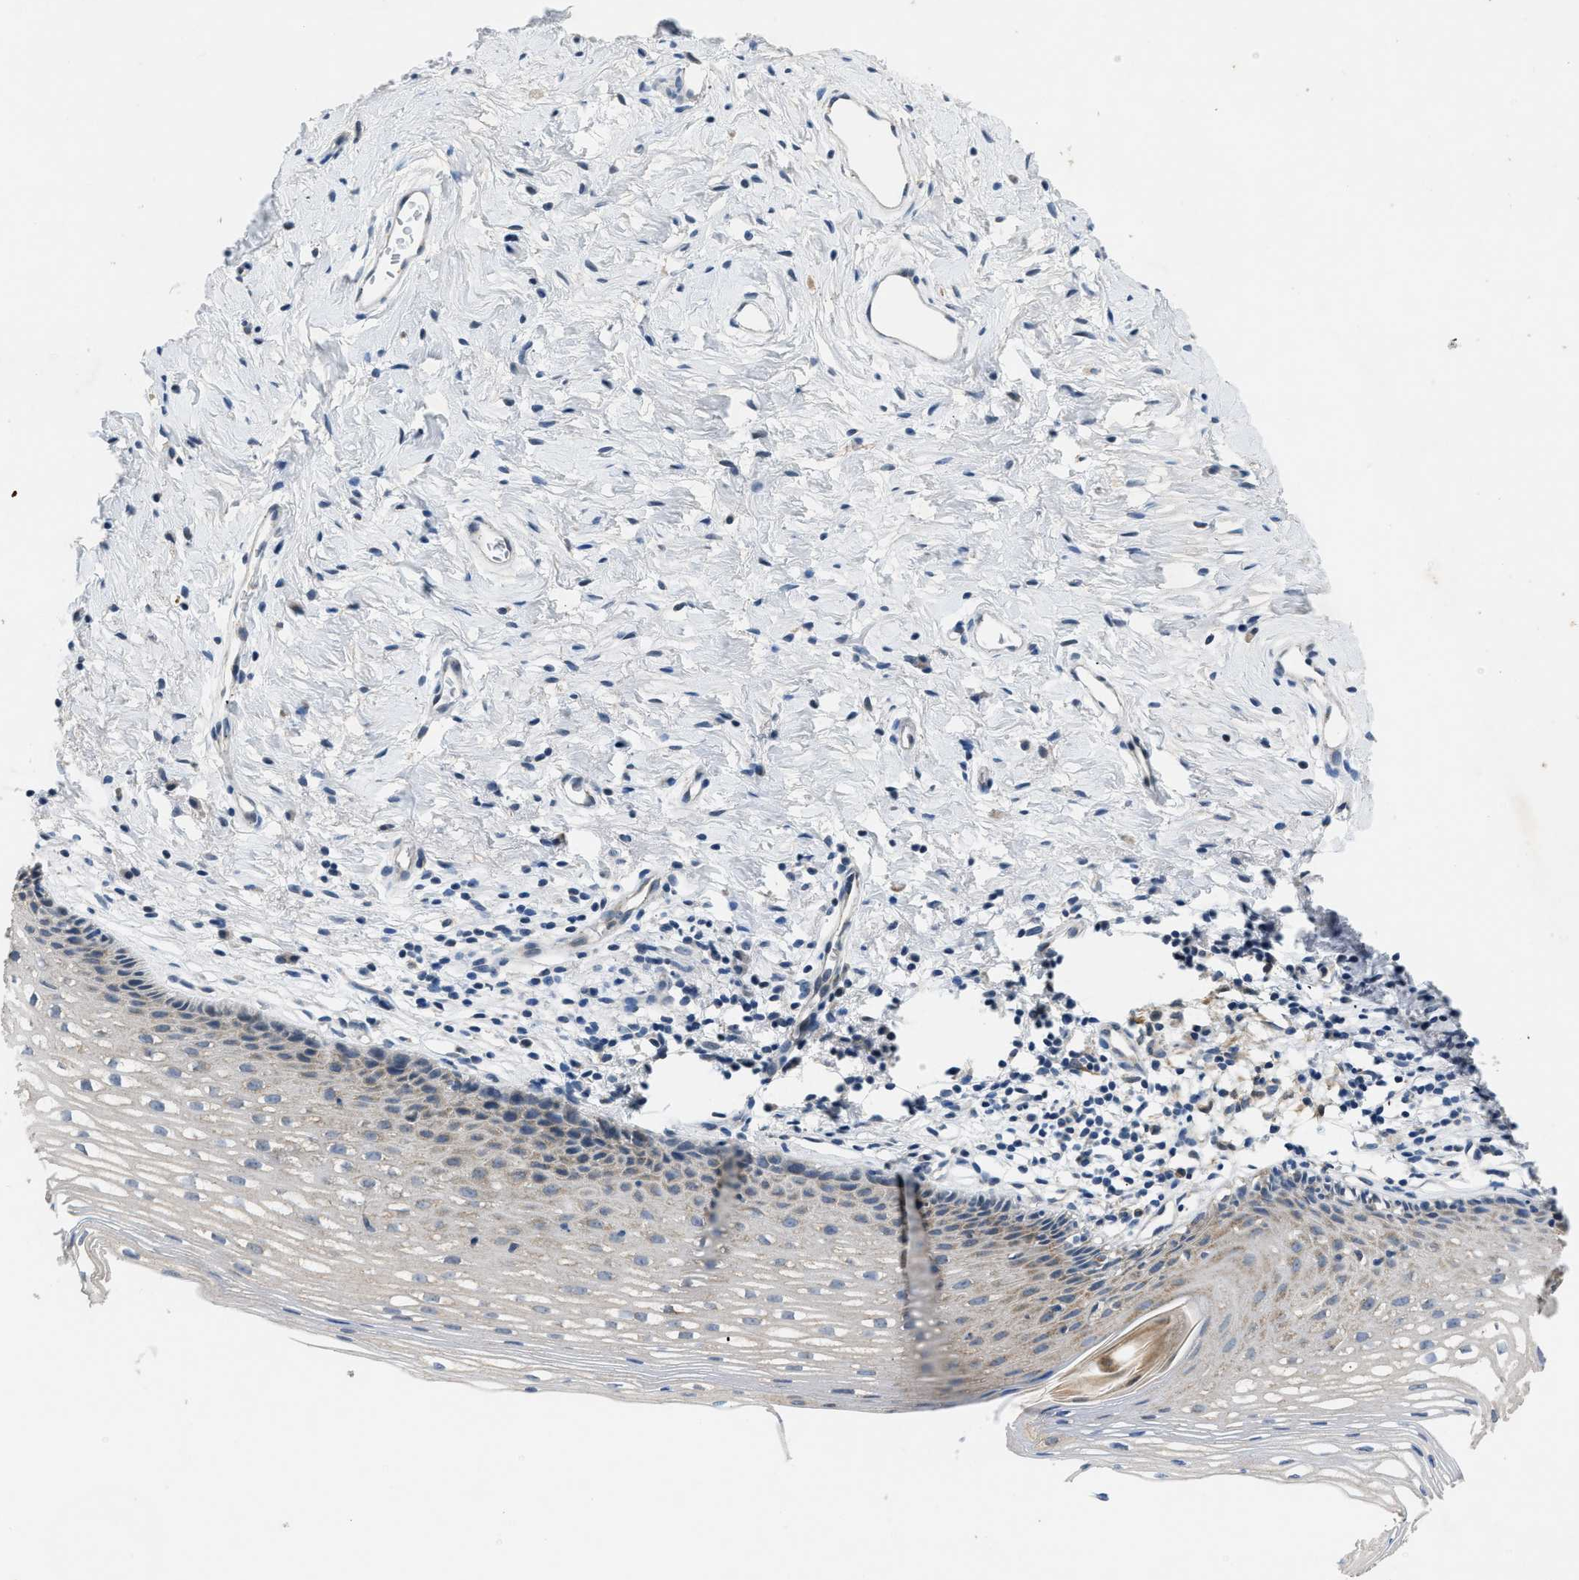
{"staining": {"intensity": "negative", "quantity": "none", "location": "none"}, "tissue": "cervix", "cell_type": "Glandular cells", "image_type": "normal", "snomed": [{"axis": "morphology", "description": "Normal tissue, NOS"}, {"axis": "topography", "description": "Cervix"}], "caption": "This is a image of immunohistochemistry (IHC) staining of benign cervix, which shows no positivity in glandular cells.", "gene": "TOMM34", "patient": {"sex": "female", "age": 77}}